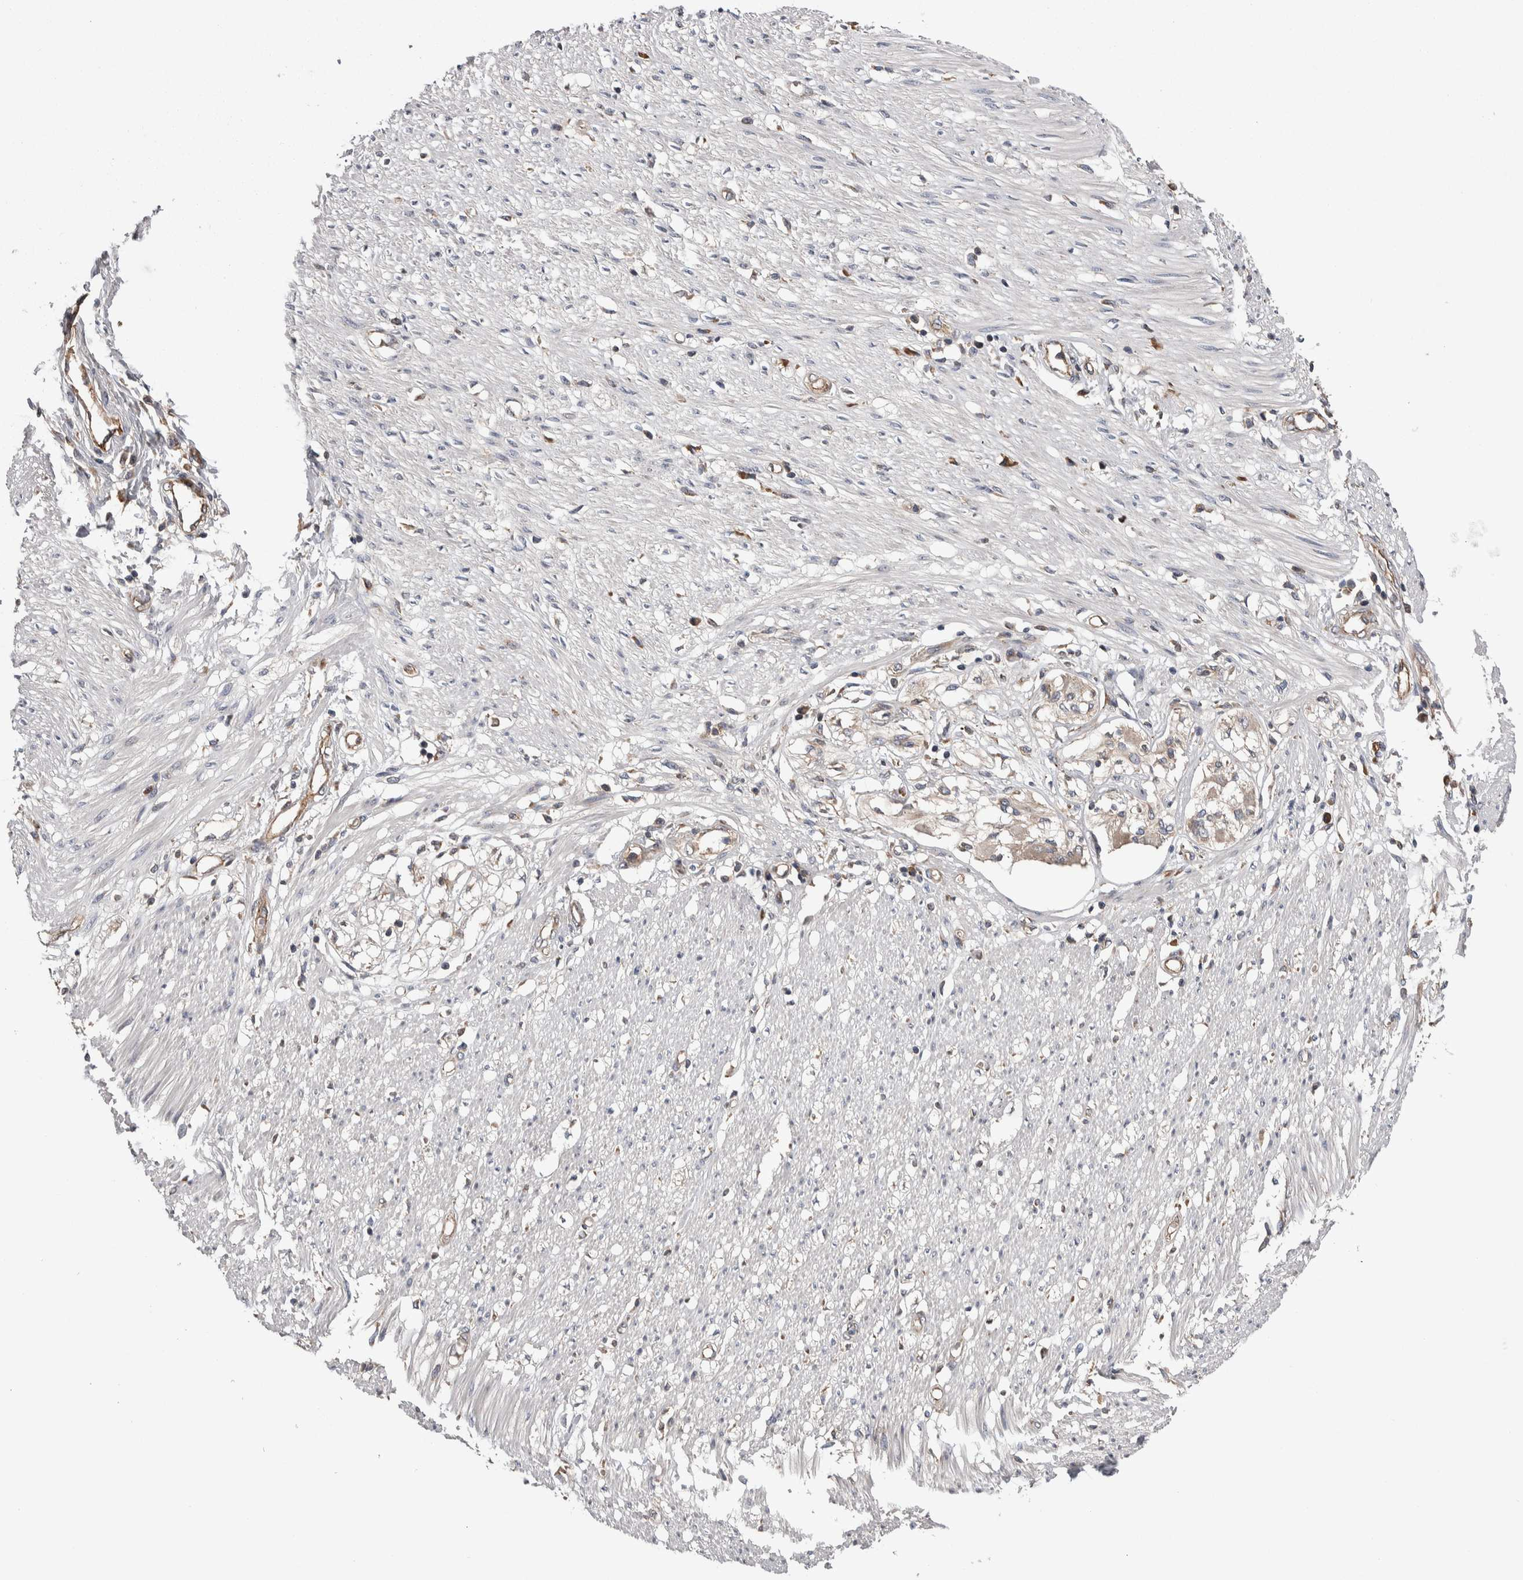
{"staining": {"intensity": "moderate", "quantity": "25%-75%", "location": "cytoplasmic/membranous"}, "tissue": "soft tissue", "cell_type": "Fibroblasts", "image_type": "normal", "snomed": [{"axis": "morphology", "description": "Normal tissue, NOS"}, {"axis": "morphology", "description": "Adenocarcinoma, NOS"}, {"axis": "topography", "description": "Colon"}, {"axis": "topography", "description": "Peripheral nerve tissue"}], "caption": "About 25%-75% of fibroblasts in benign human soft tissue display moderate cytoplasmic/membranous protein positivity as visualized by brown immunohistochemical staining.", "gene": "LIMA1", "patient": {"sex": "male", "age": 14}}